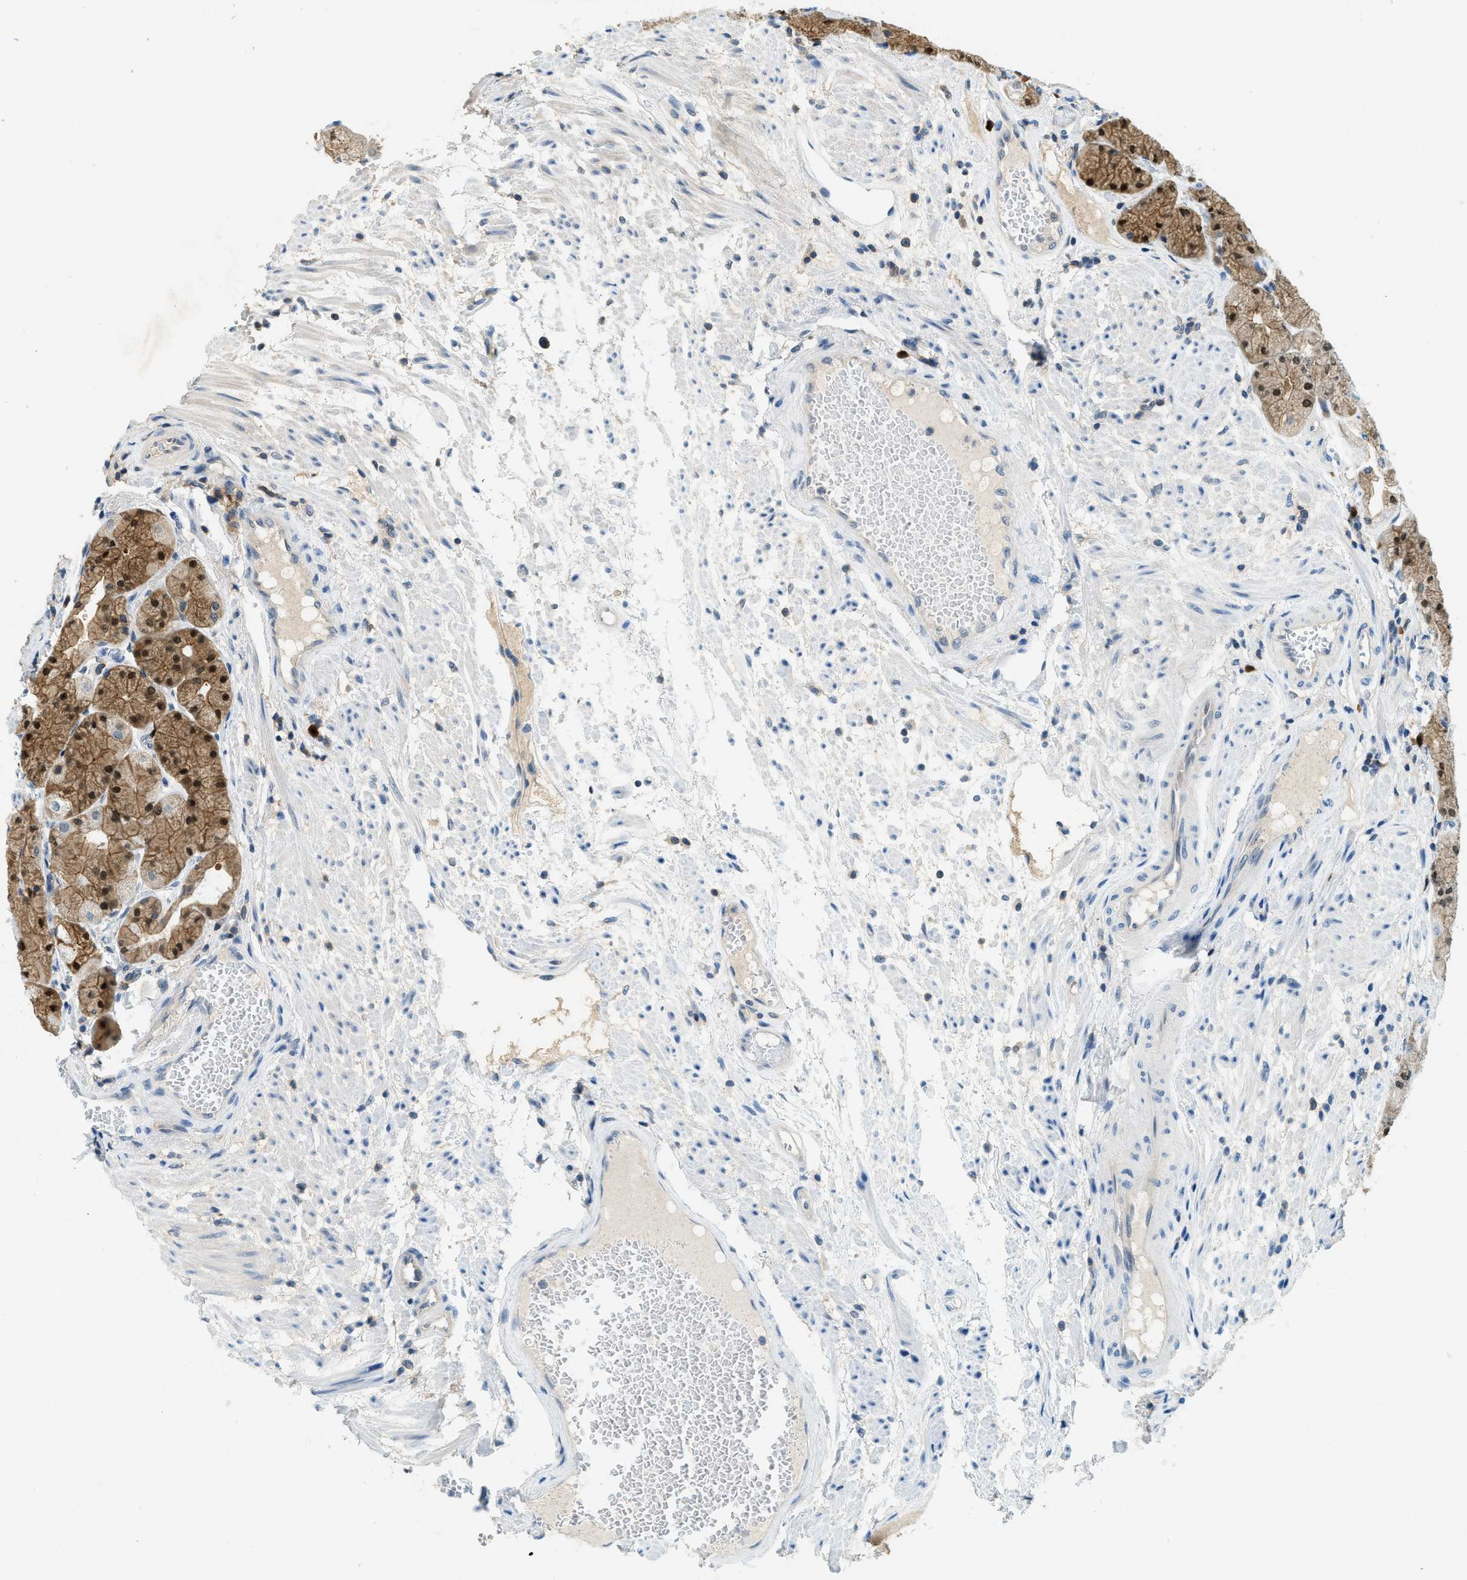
{"staining": {"intensity": "moderate", "quantity": "25%-75%", "location": "cytoplasmic/membranous,nuclear"}, "tissue": "stomach", "cell_type": "Glandular cells", "image_type": "normal", "snomed": [{"axis": "morphology", "description": "Normal tissue, NOS"}, {"axis": "topography", "description": "Stomach, upper"}], "caption": "A brown stain labels moderate cytoplasmic/membranous,nuclear expression of a protein in glandular cells of normal human stomach. The staining was performed using DAB (3,3'-diaminobenzidine), with brown indicating positive protein expression. Nuclei are stained blue with hematoxylin.", "gene": "GMPPB", "patient": {"sex": "male", "age": 72}}